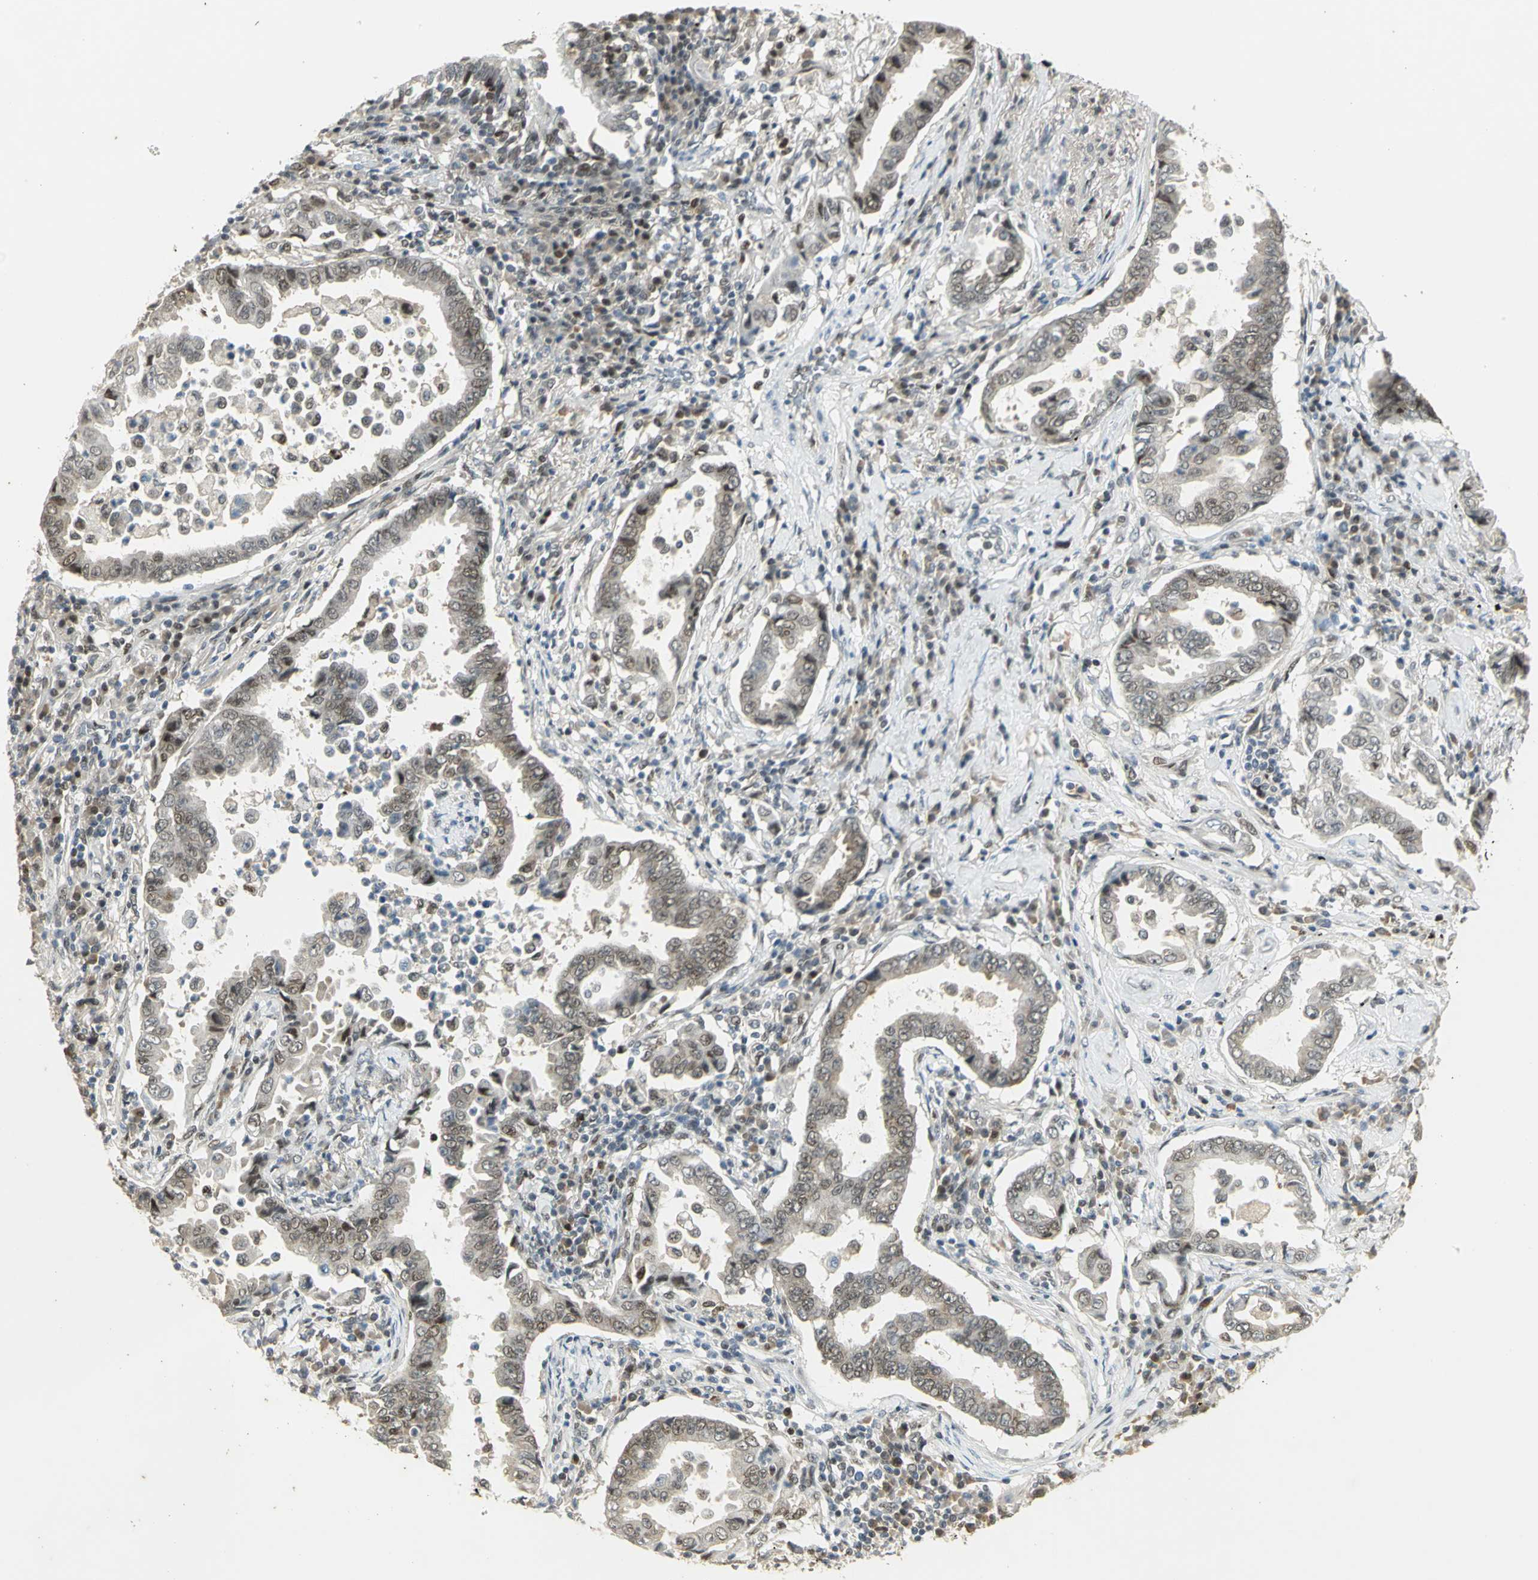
{"staining": {"intensity": "moderate", "quantity": ">75%", "location": "cytoplasmic/membranous,nuclear"}, "tissue": "lung cancer", "cell_type": "Tumor cells", "image_type": "cancer", "snomed": [{"axis": "morphology", "description": "Normal tissue, NOS"}, {"axis": "morphology", "description": "Inflammation, NOS"}, {"axis": "morphology", "description": "Adenocarcinoma, NOS"}, {"axis": "topography", "description": "Lung"}], "caption": "Human lung cancer (adenocarcinoma) stained for a protein (brown) demonstrates moderate cytoplasmic/membranous and nuclear positive staining in about >75% of tumor cells.", "gene": "AK6", "patient": {"sex": "female", "age": 64}}